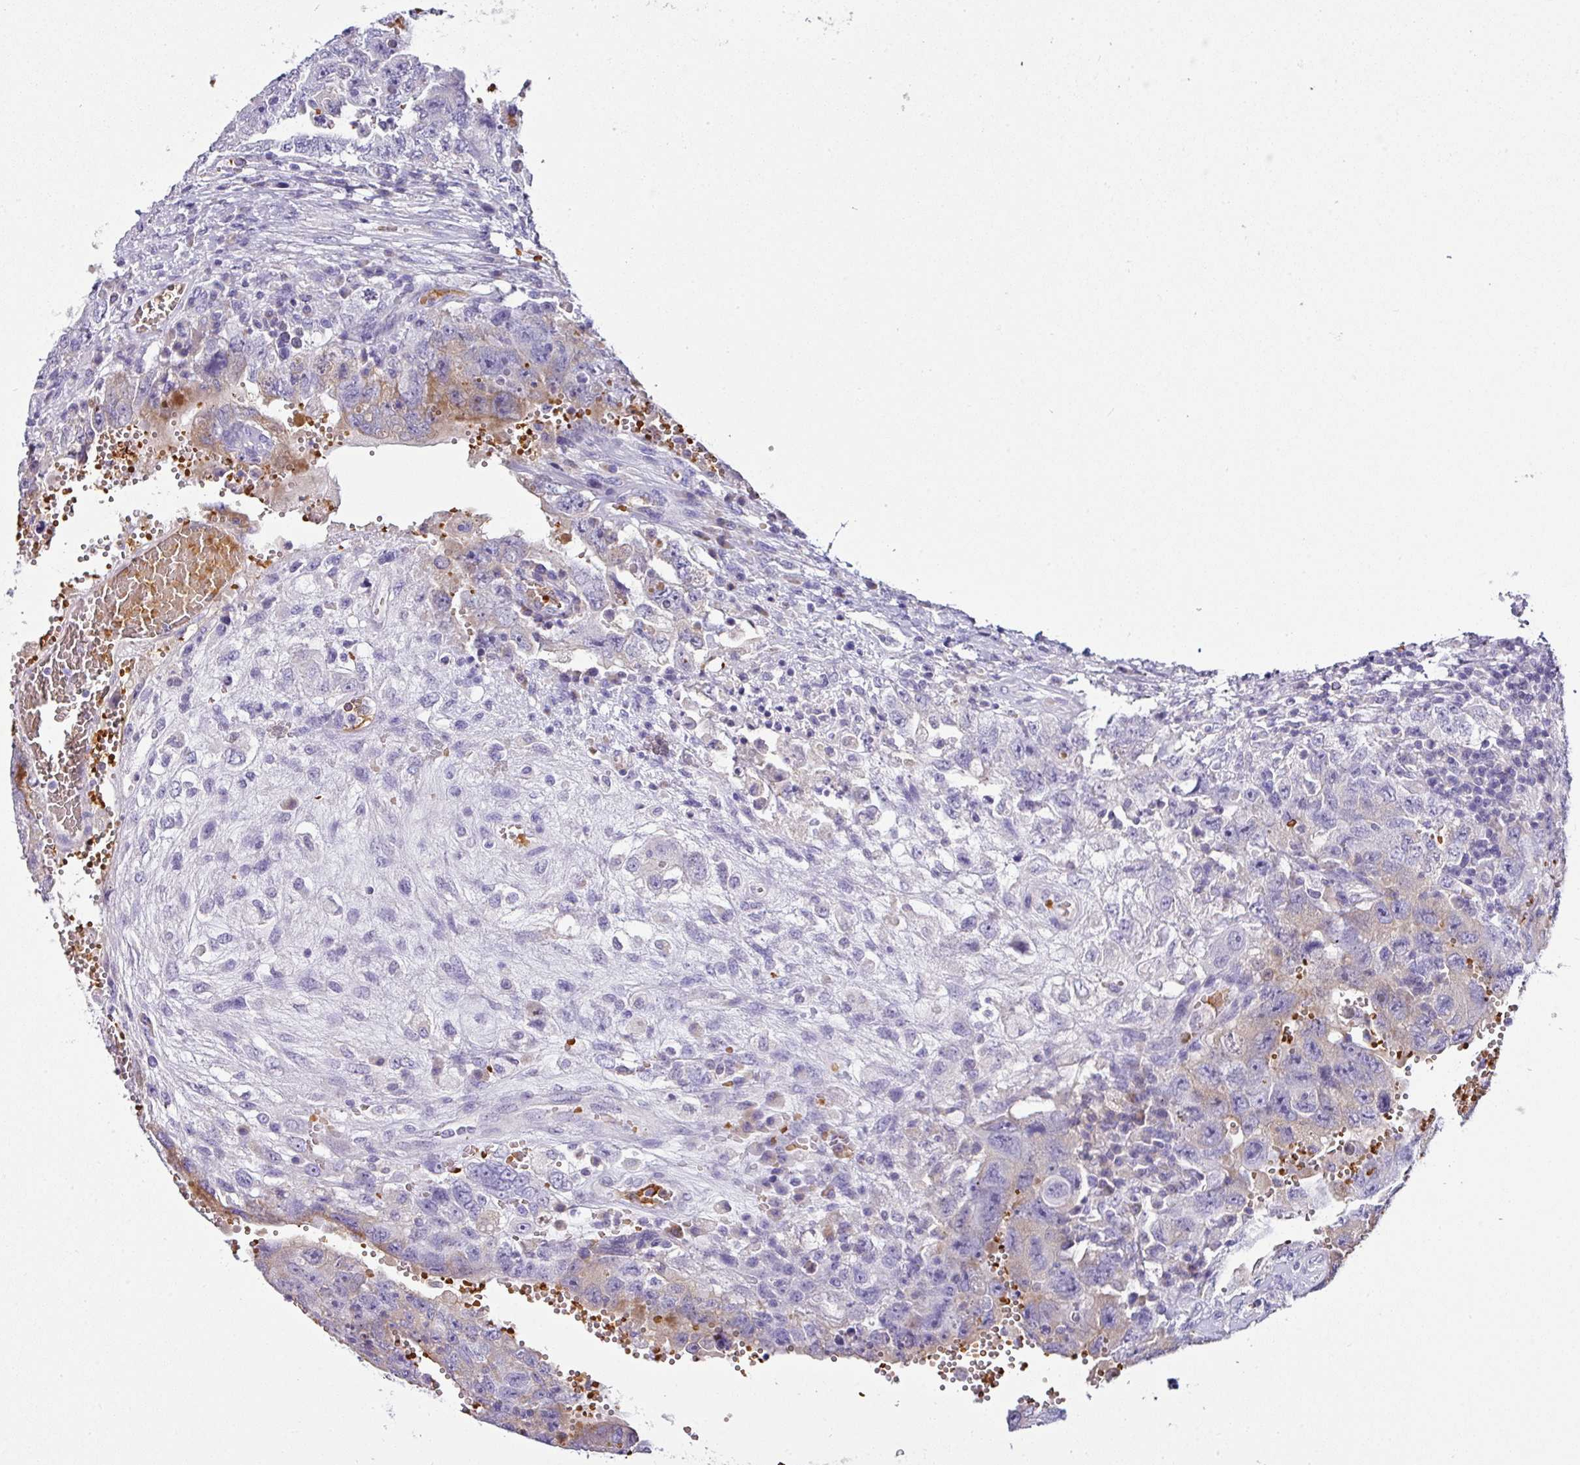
{"staining": {"intensity": "weak", "quantity": "25%-75%", "location": "cytoplasmic/membranous"}, "tissue": "testis cancer", "cell_type": "Tumor cells", "image_type": "cancer", "snomed": [{"axis": "morphology", "description": "Carcinoma, Embryonal, NOS"}, {"axis": "topography", "description": "Testis"}], "caption": "Human testis cancer stained with a protein marker shows weak staining in tumor cells.", "gene": "NAPSA", "patient": {"sex": "male", "age": 26}}